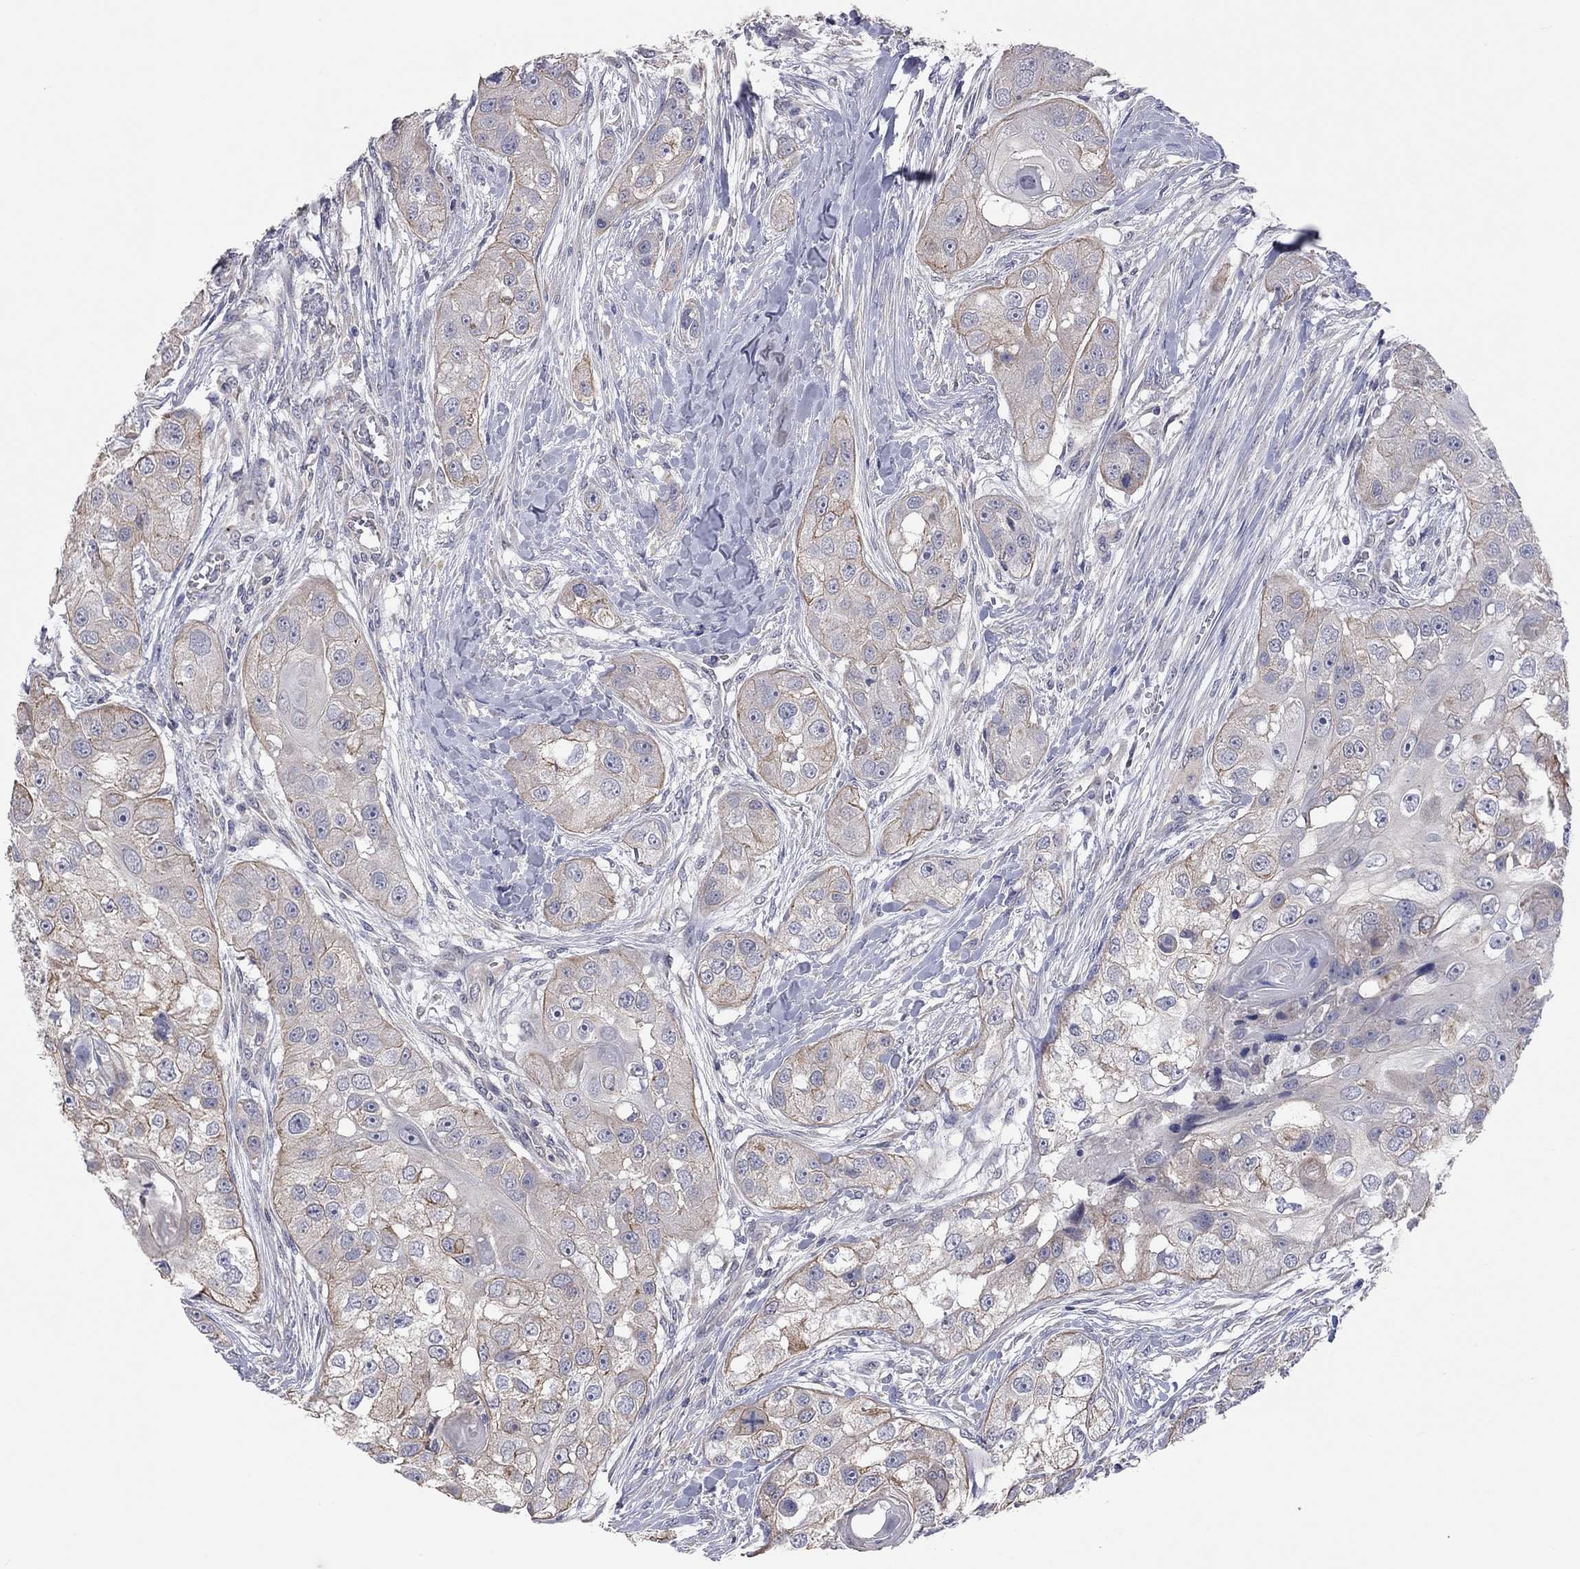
{"staining": {"intensity": "moderate", "quantity": "25%-75%", "location": "cytoplasmic/membranous"}, "tissue": "head and neck cancer", "cell_type": "Tumor cells", "image_type": "cancer", "snomed": [{"axis": "morphology", "description": "Normal tissue, NOS"}, {"axis": "morphology", "description": "Squamous cell carcinoma, NOS"}, {"axis": "topography", "description": "Skeletal muscle"}, {"axis": "topography", "description": "Head-Neck"}], "caption": "Protein expression analysis of human head and neck squamous cell carcinoma reveals moderate cytoplasmic/membranous expression in approximately 25%-75% of tumor cells. (Brightfield microscopy of DAB IHC at high magnification).", "gene": "KCNB1", "patient": {"sex": "male", "age": 51}}